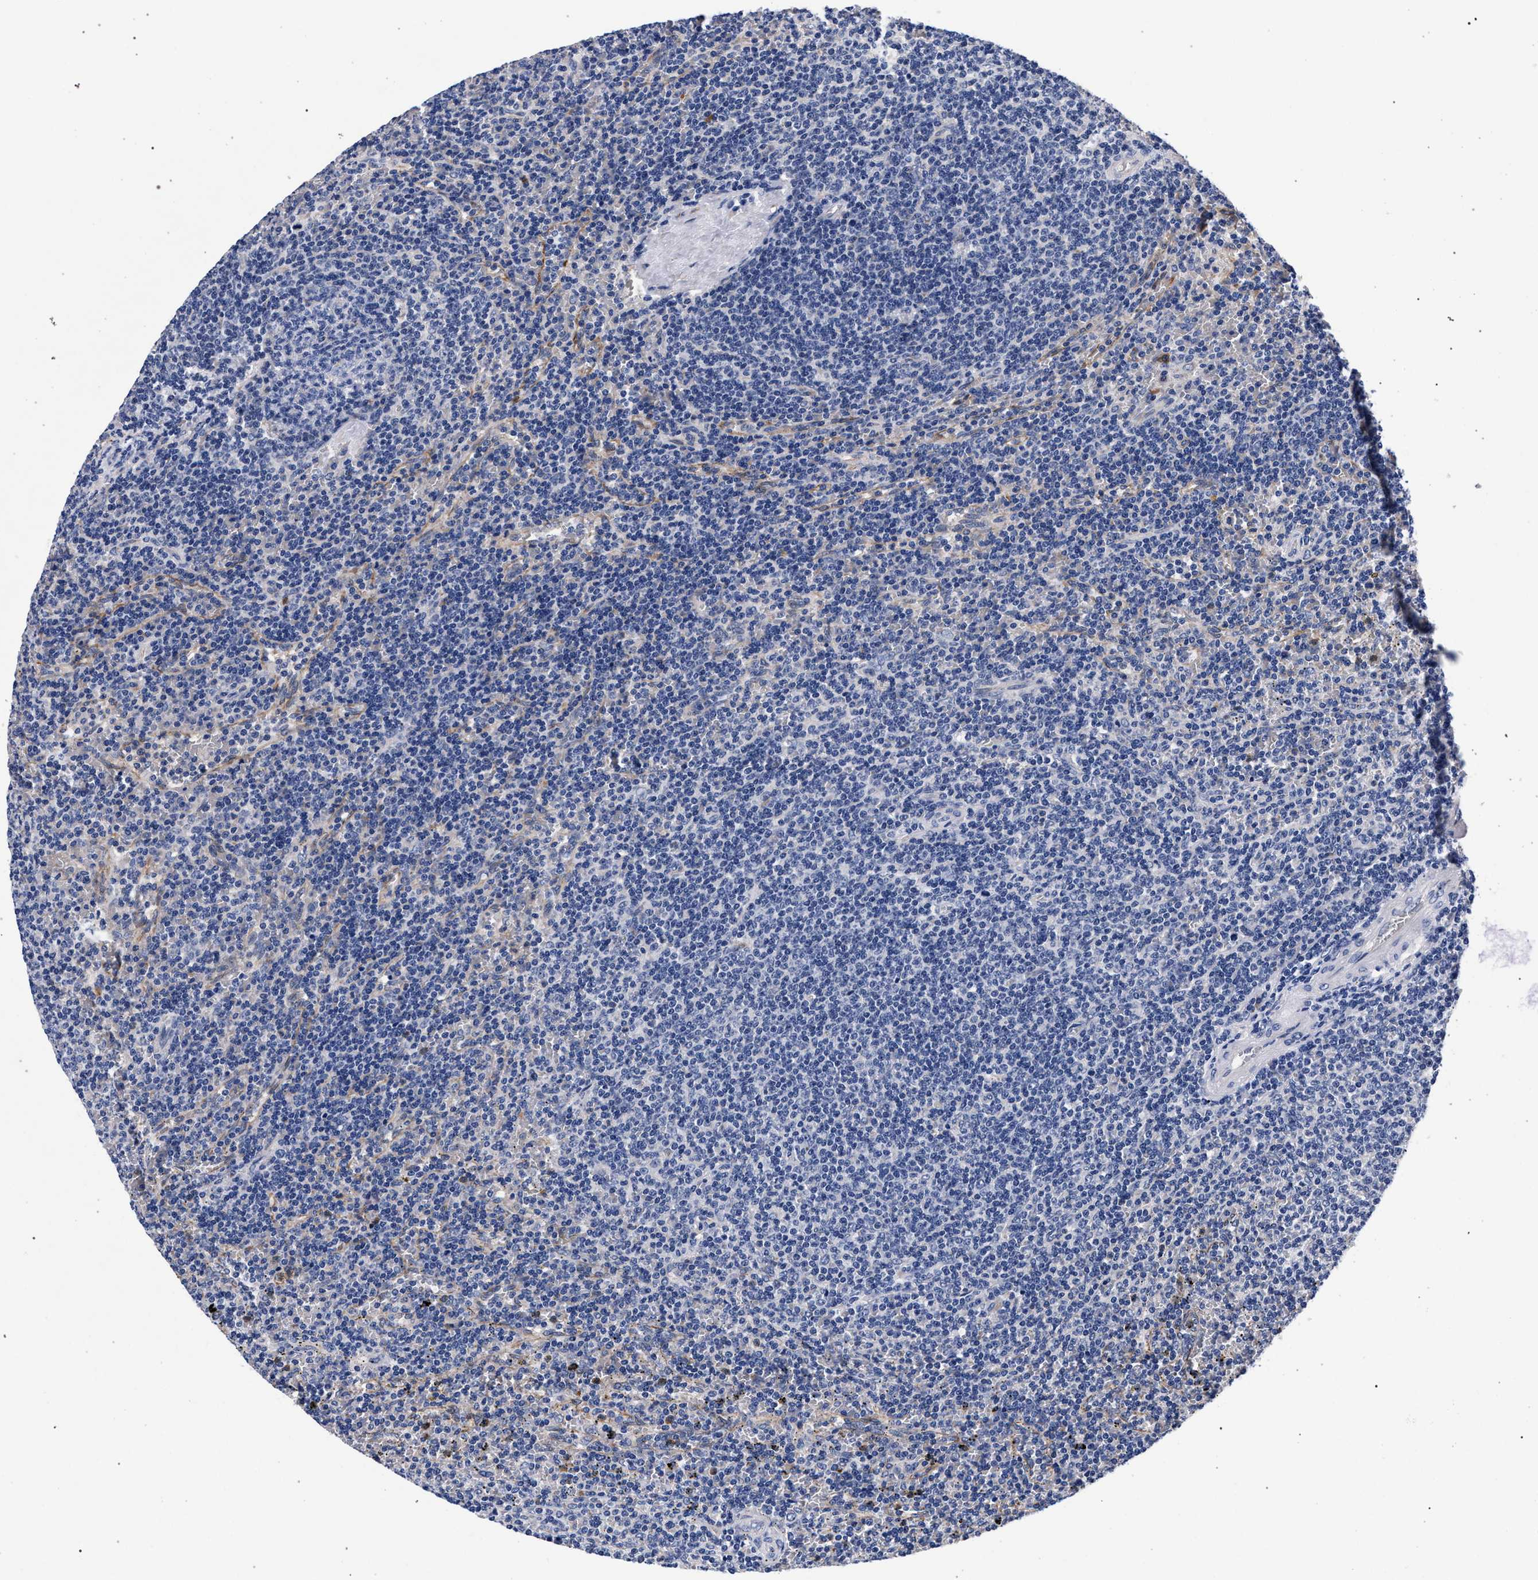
{"staining": {"intensity": "negative", "quantity": "none", "location": "none"}, "tissue": "lymphoma", "cell_type": "Tumor cells", "image_type": "cancer", "snomed": [{"axis": "morphology", "description": "Malignant lymphoma, non-Hodgkin's type, Low grade"}, {"axis": "topography", "description": "Spleen"}], "caption": "This histopathology image is of lymphoma stained with IHC to label a protein in brown with the nuclei are counter-stained blue. There is no positivity in tumor cells.", "gene": "ACOX1", "patient": {"sex": "female", "age": 50}}